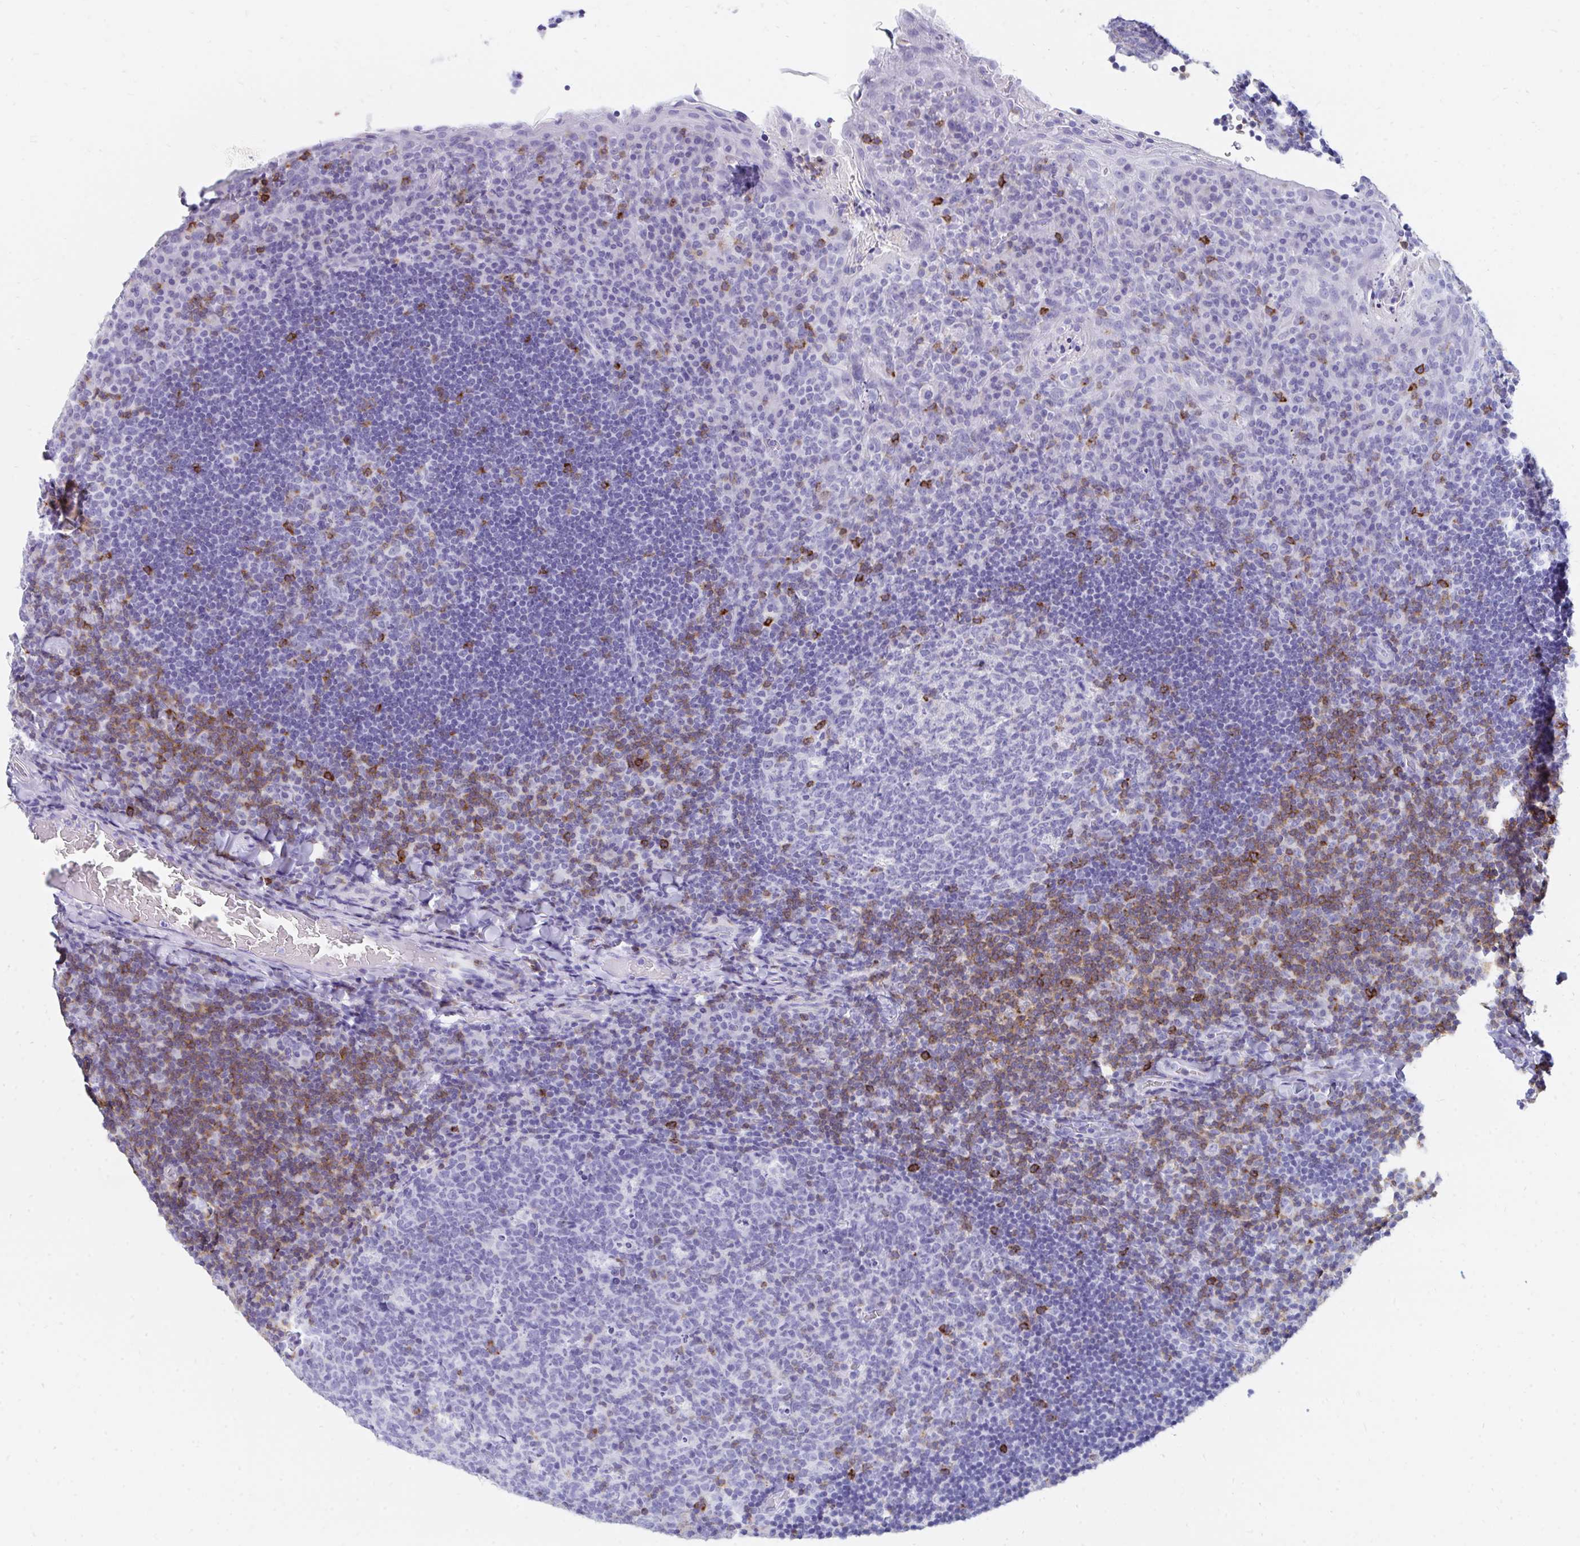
{"staining": {"intensity": "strong", "quantity": "<25%", "location": "cytoplasmic/membranous"}, "tissue": "tonsil", "cell_type": "Germinal center cells", "image_type": "normal", "snomed": [{"axis": "morphology", "description": "Normal tissue, NOS"}, {"axis": "topography", "description": "Tonsil"}], "caption": "Brown immunohistochemical staining in benign human tonsil reveals strong cytoplasmic/membranous positivity in approximately <25% of germinal center cells. Immunohistochemistry (ihc) stains the protein in brown and the nuclei are stained blue.", "gene": "CD7", "patient": {"sex": "male", "age": 17}}